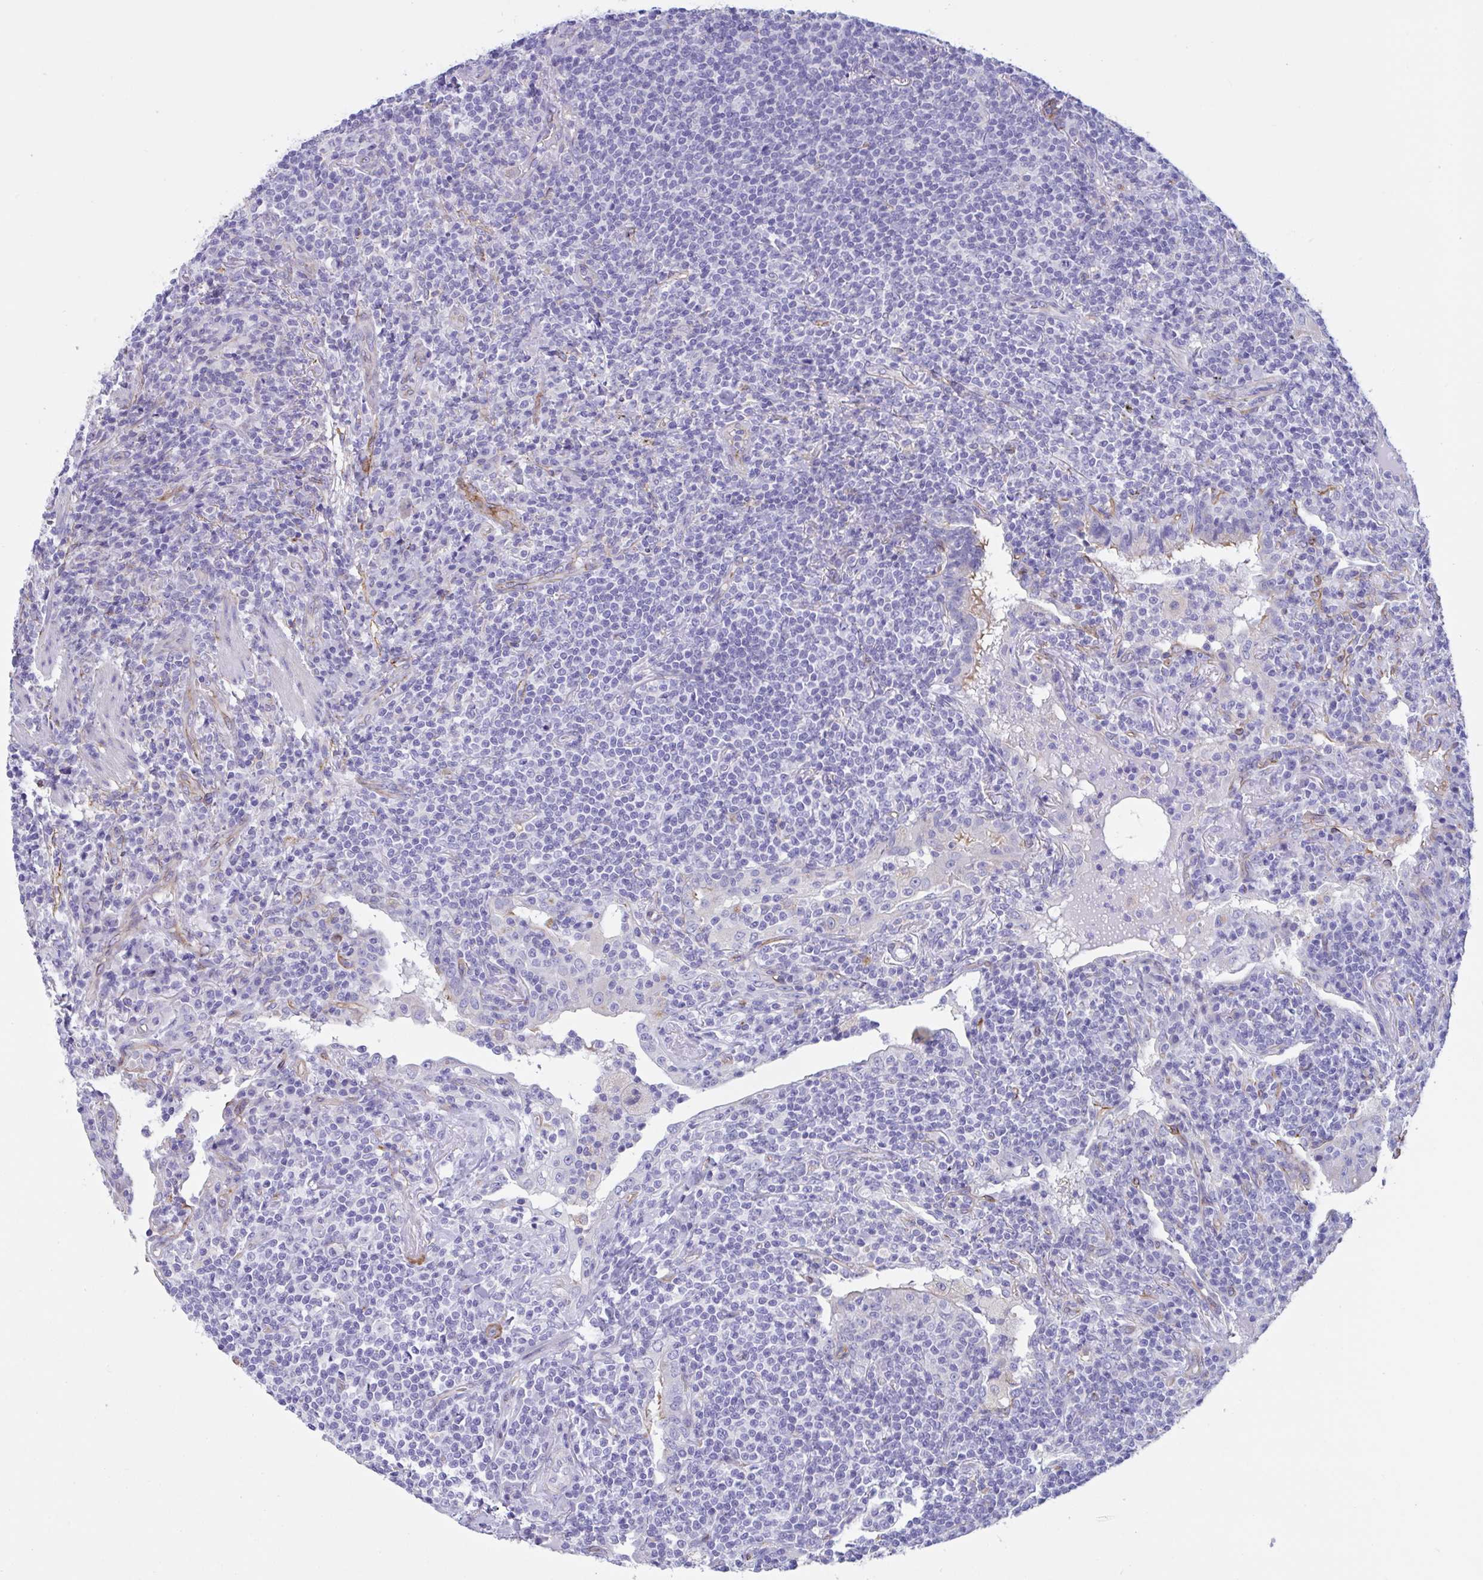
{"staining": {"intensity": "negative", "quantity": "none", "location": "none"}, "tissue": "lymphoma", "cell_type": "Tumor cells", "image_type": "cancer", "snomed": [{"axis": "morphology", "description": "Malignant lymphoma, non-Hodgkin's type, Low grade"}, {"axis": "topography", "description": "Lung"}], "caption": "The micrograph exhibits no staining of tumor cells in lymphoma.", "gene": "RPL22L1", "patient": {"sex": "female", "age": 71}}